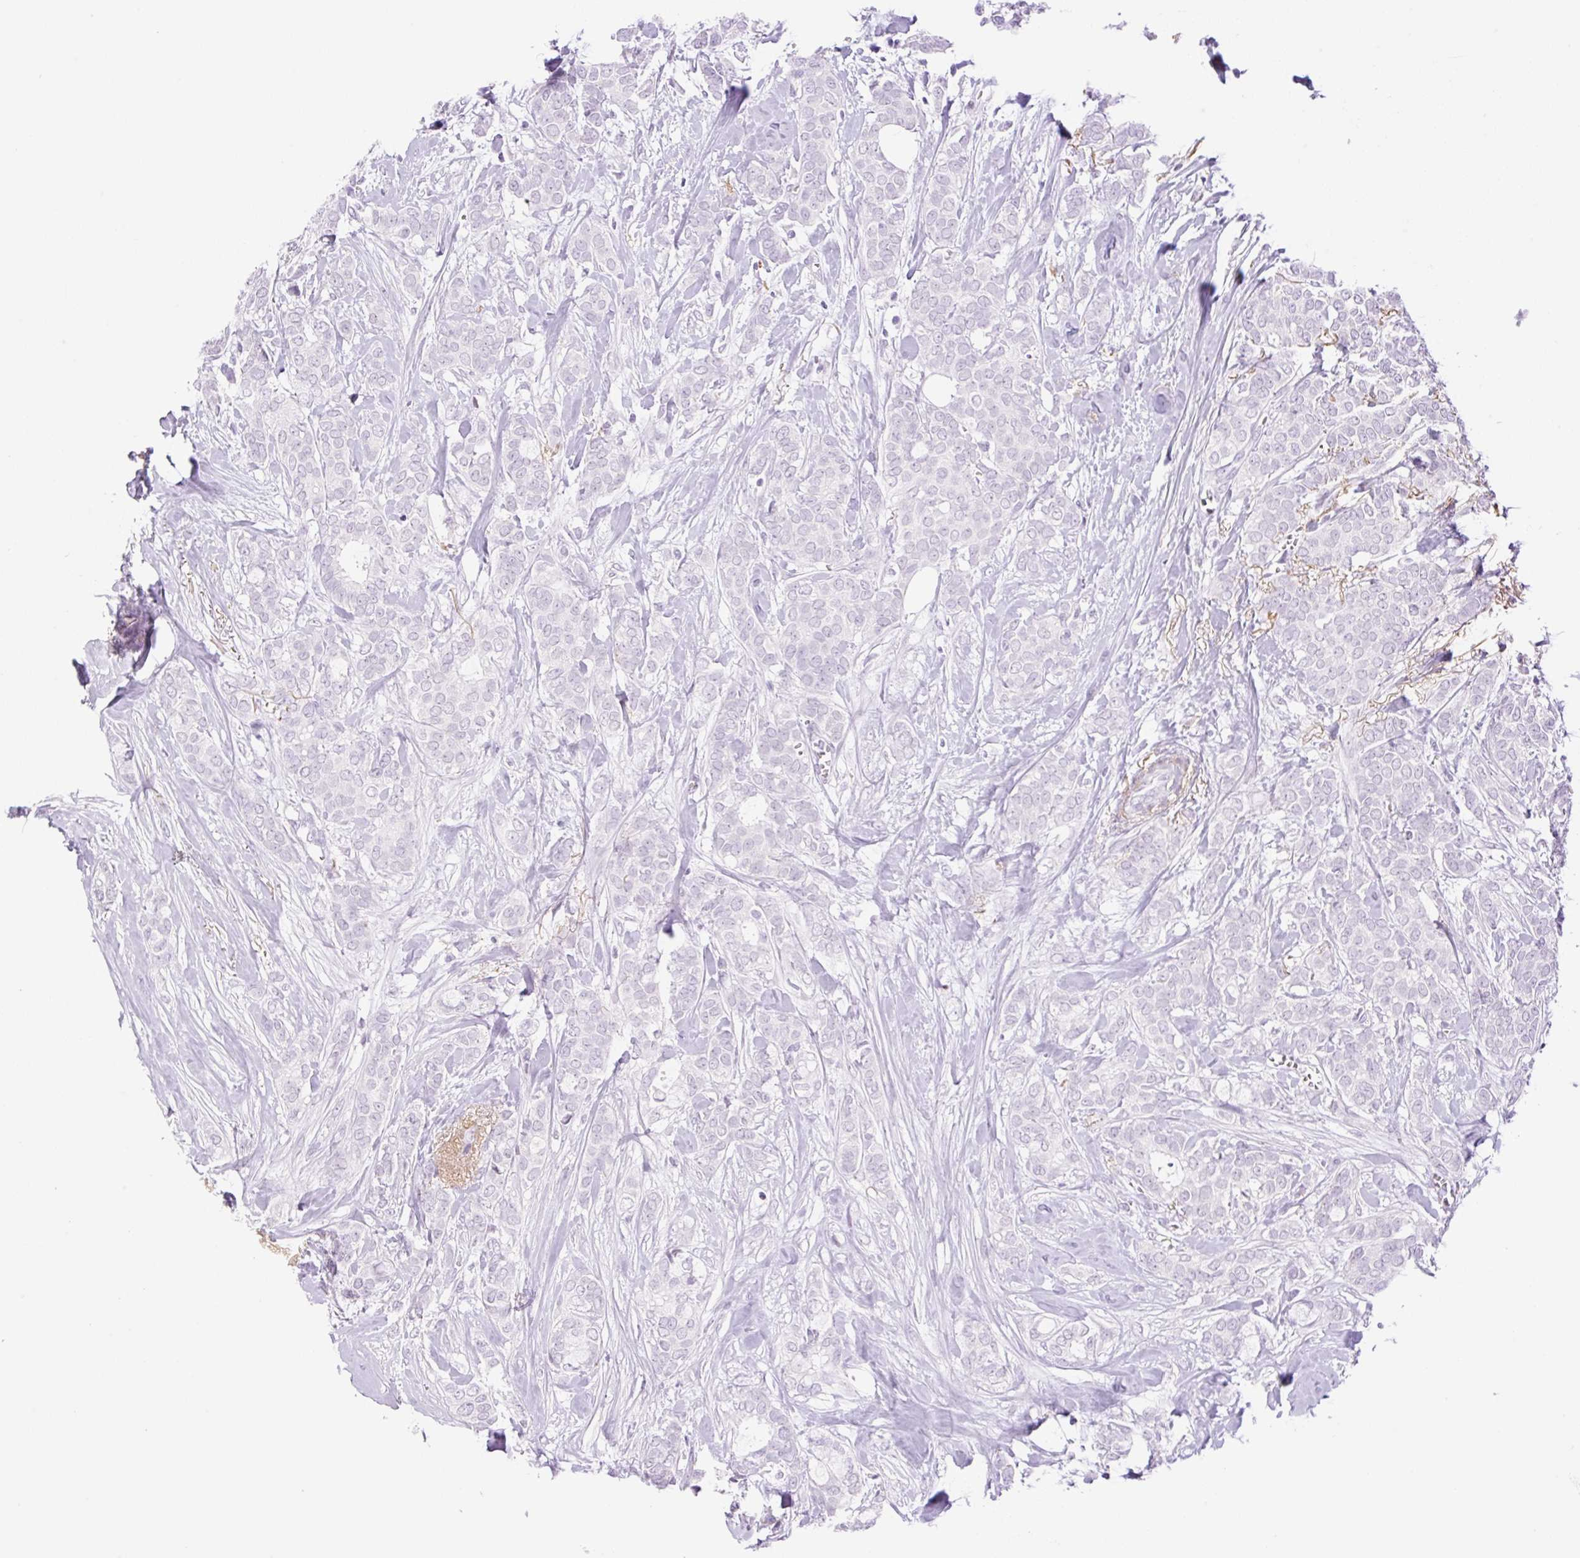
{"staining": {"intensity": "negative", "quantity": "none", "location": "none"}, "tissue": "breast cancer", "cell_type": "Tumor cells", "image_type": "cancer", "snomed": [{"axis": "morphology", "description": "Duct carcinoma"}, {"axis": "topography", "description": "Breast"}], "caption": "This is an immunohistochemistry (IHC) histopathology image of human breast cancer (infiltrating ductal carcinoma). There is no expression in tumor cells.", "gene": "SP140L", "patient": {"sex": "female", "age": 84}}